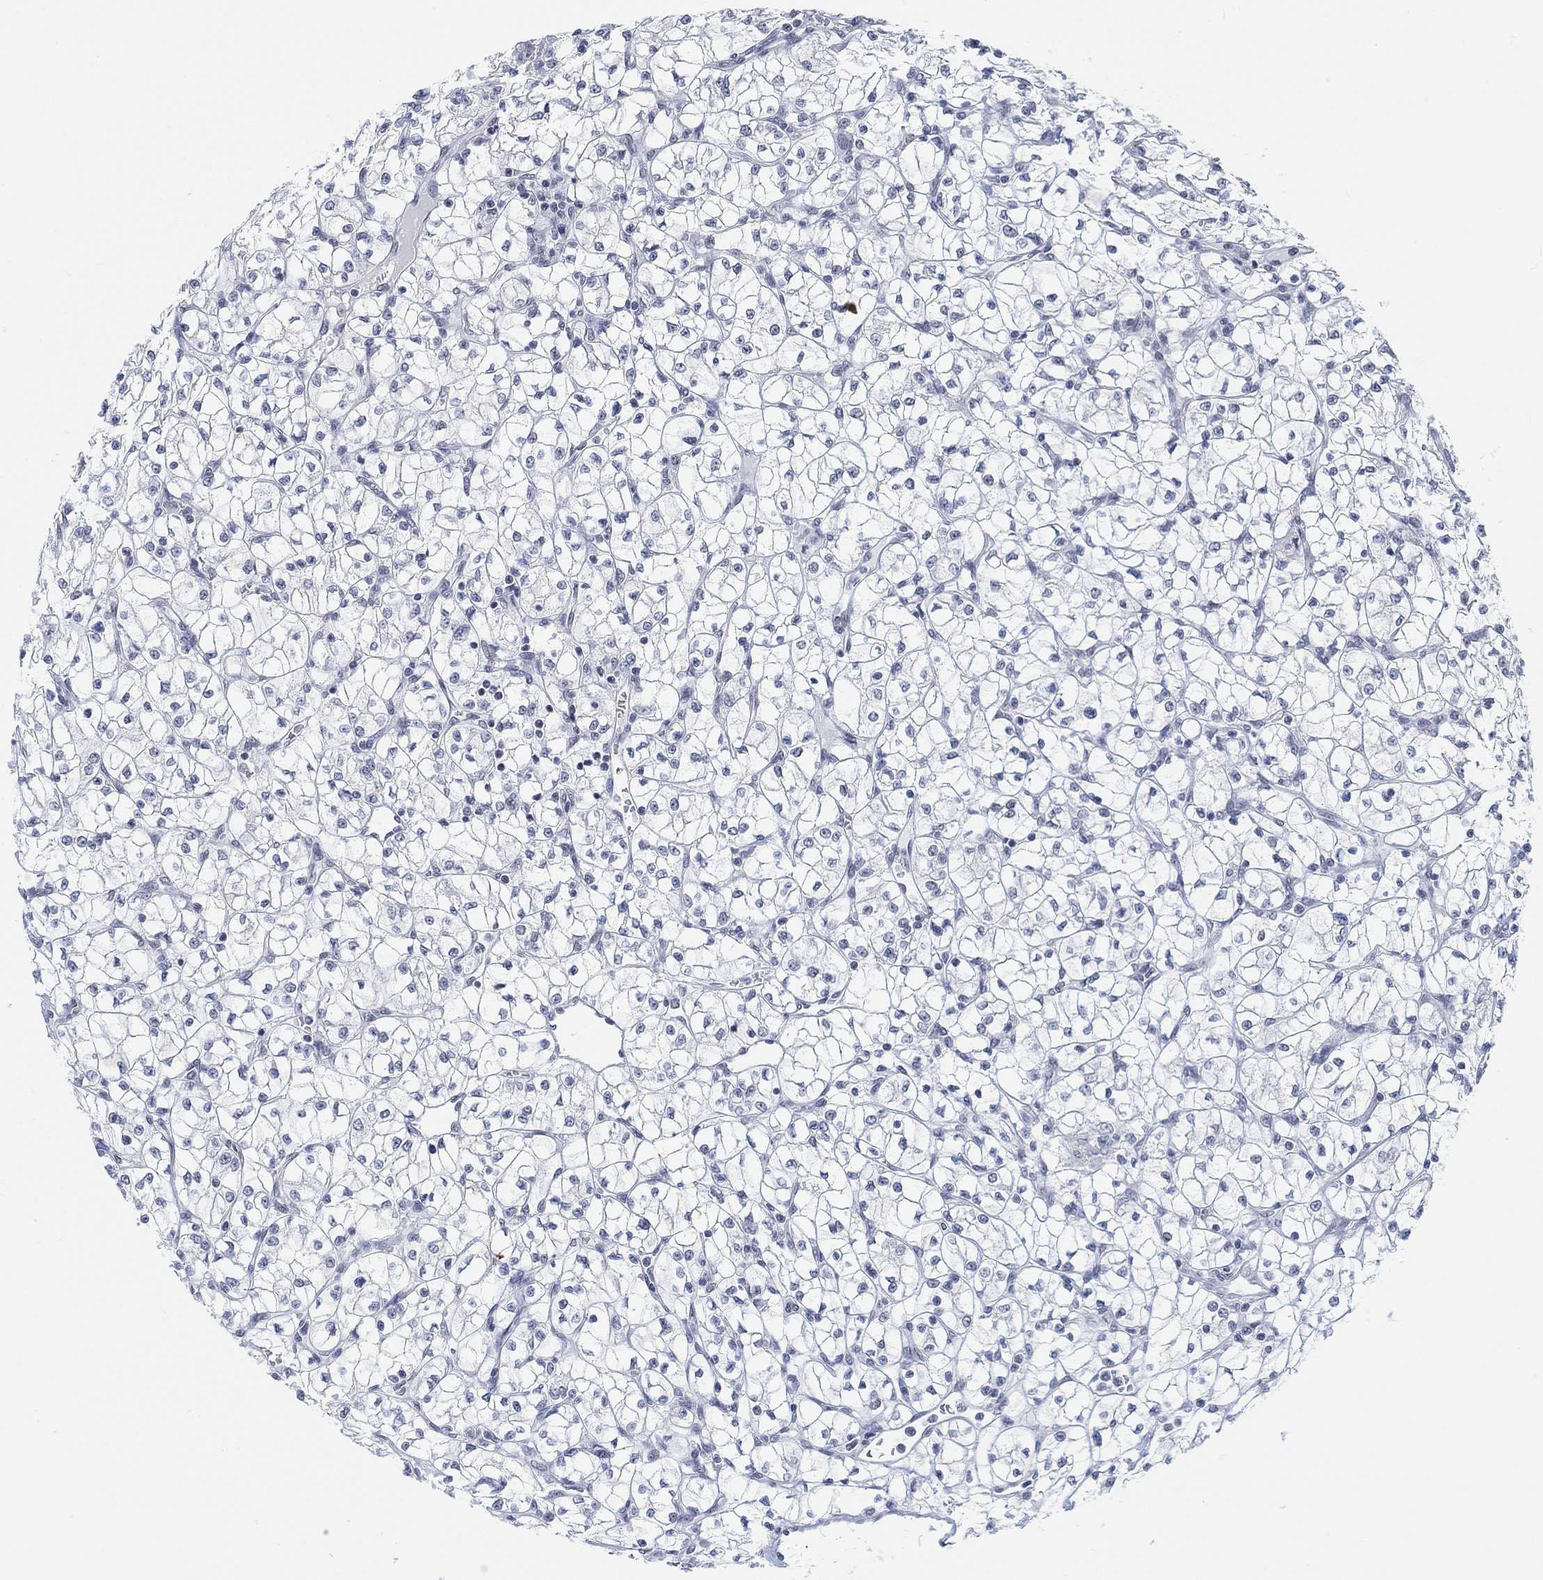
{"staining": {"intensity": "negative", "quantity": "none", "location": "none"}, "tissue": "renal cancer", "cell_type": "Tumor cells", "image_type": "cancer", "snomed": [{"axis": "morphology", "description": "Adenocarcinoma, NOS"}, {"axis": "topography", "description": "Kidney"}], "caption": "IHC of human renal cancer displays no expression in tumor cells.", "gene": "PURG", "patient": {"sex": "female", "age": 64}}